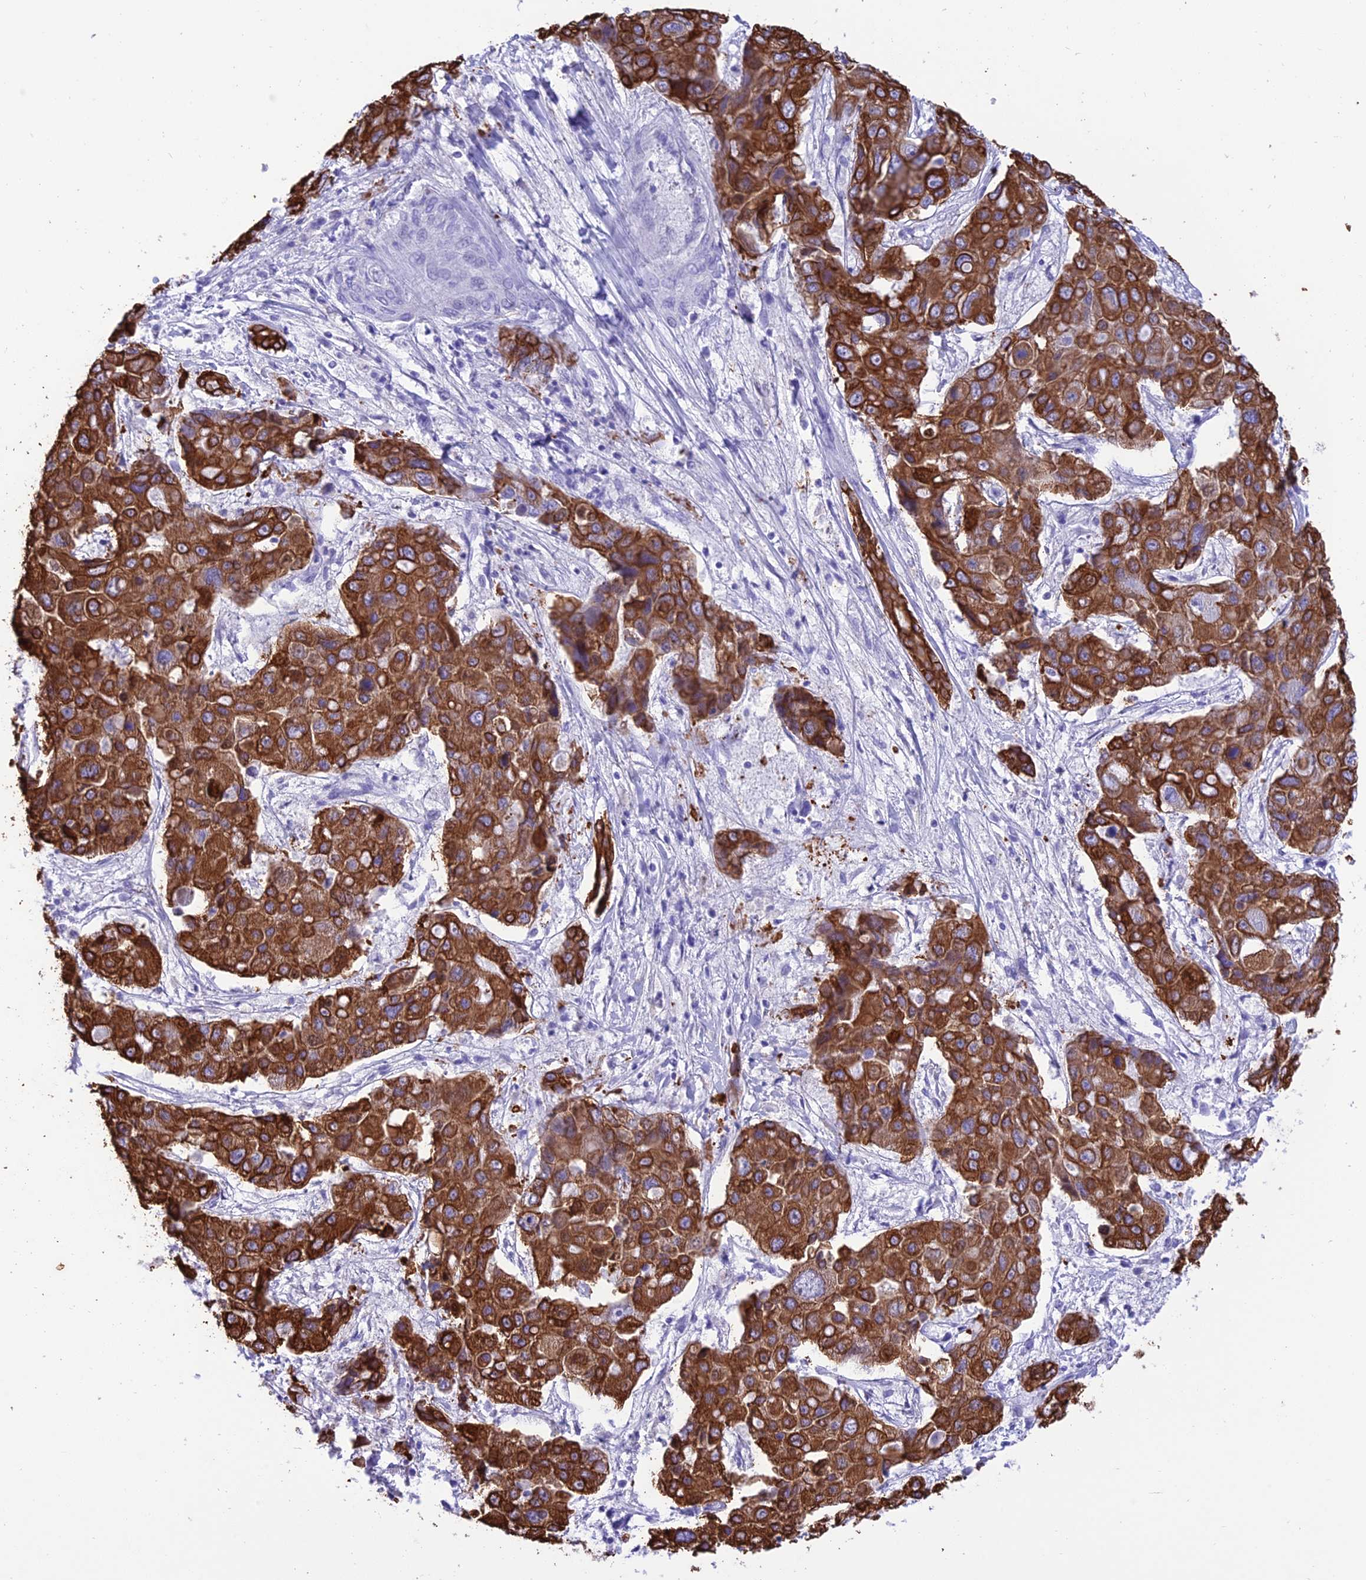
{"staining": {"intensity": "strong", "quantity": ">75%", "location": "cytoplasmic/membranous"}, "tissue": "liver cancer", "cell_type": "Tumor cells", "image_type": "cancer", "snomed": [{"axis": "morphology", "description": "Cholangiocarcinoma"}, {"axis": "topography", "description": "Liver"}], "caption": "Liver cancer stained with immunohistochemistry reveals strong cytoplasmic/membranous positivity in about >75% of tumor cells. (brown staining indicates protein expression, while blue staining denotes nuclei).", "gene": "VPS52", "patient": {"sex": "male", "age": 67}}